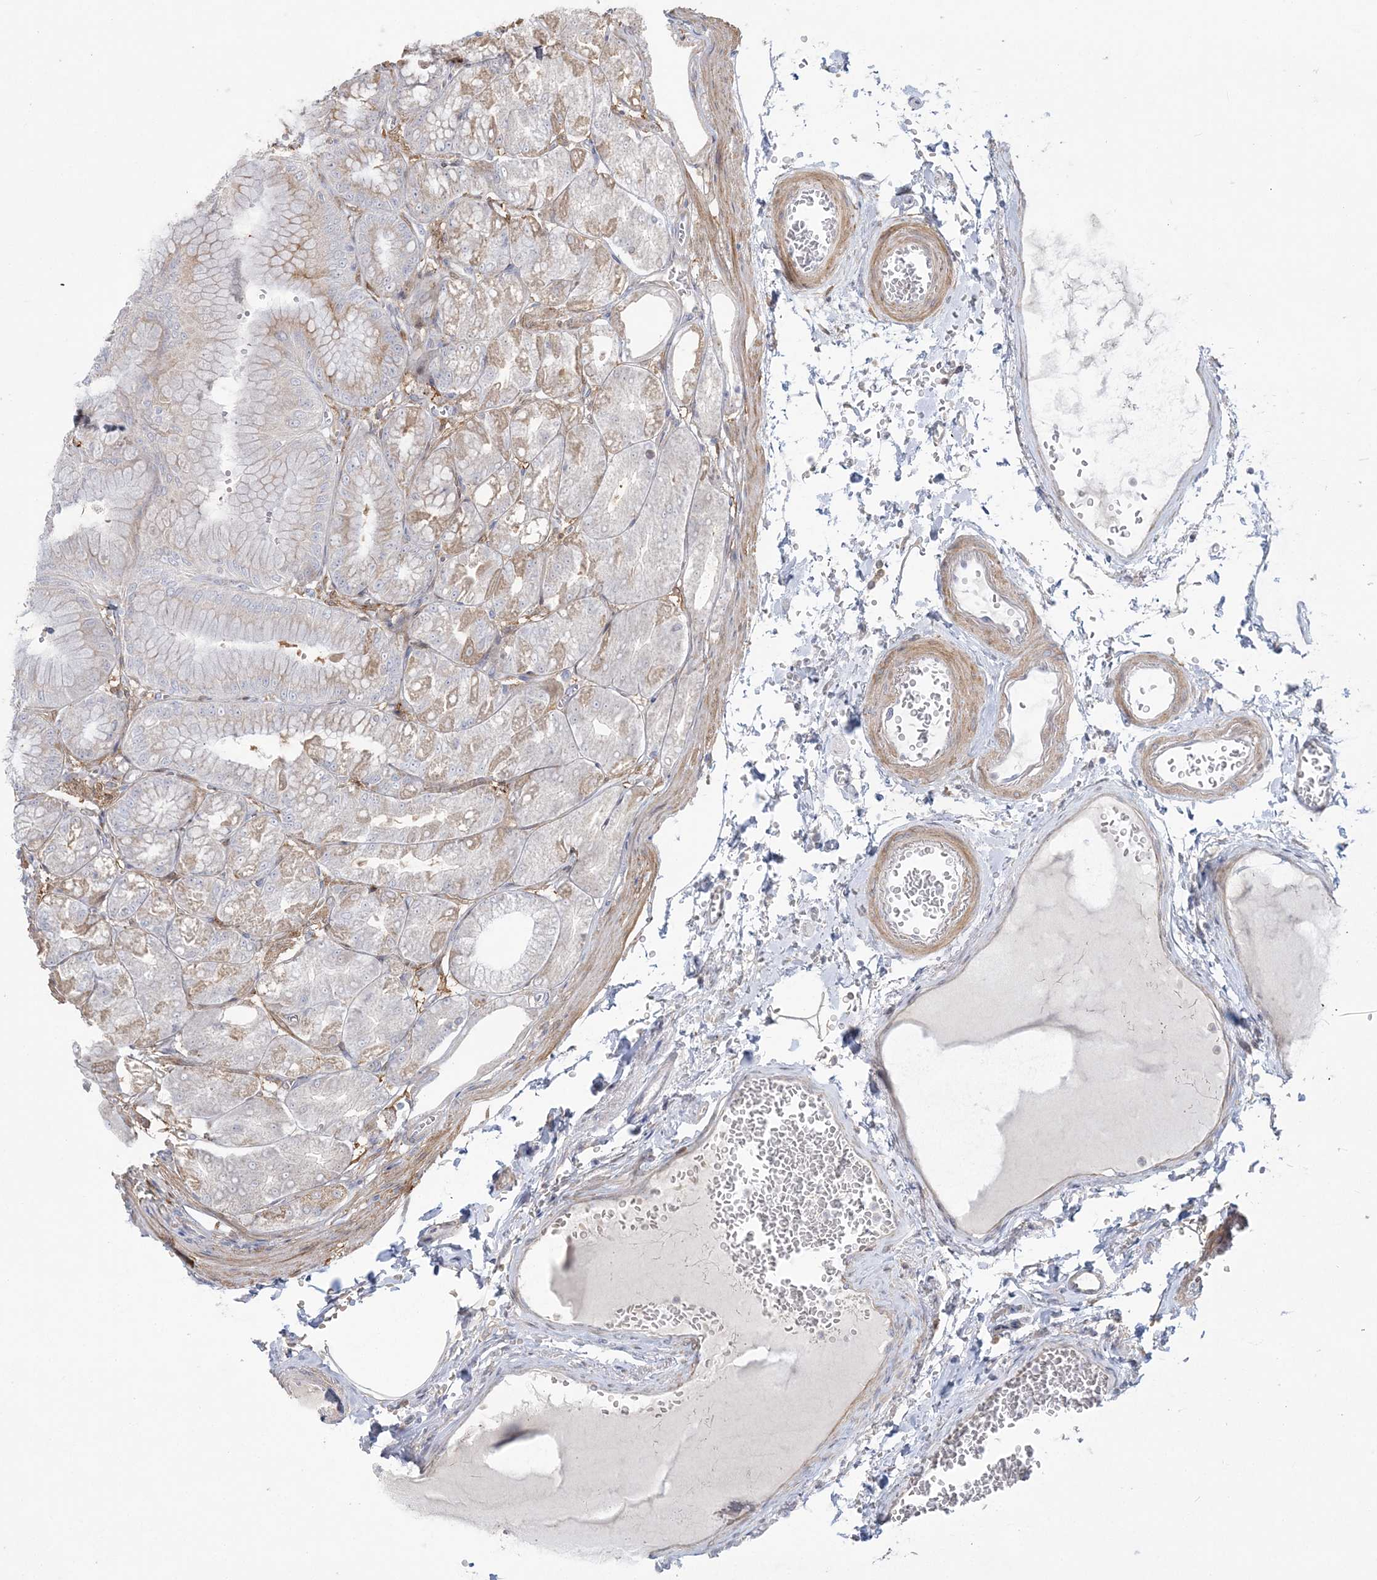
{"staining": {"intensity": "weak", "quantity": "<25%", "location": "cytoplasmic/membranous"}, "tissue": "stomach", "cell_type": "Glandular cells", "image_type": "normal", "snomed": [{"axis": "morphology", "description": "Normal tissue, NOS"}, {"axis": "topography", "description": "Stomach, lower"}], "caption": "A photomicrograph of stomach stained for a protein exhibits no brown staining in glandular cells.", "gene": "HAAO", "patient": {"sex": "male", "age": 71}}